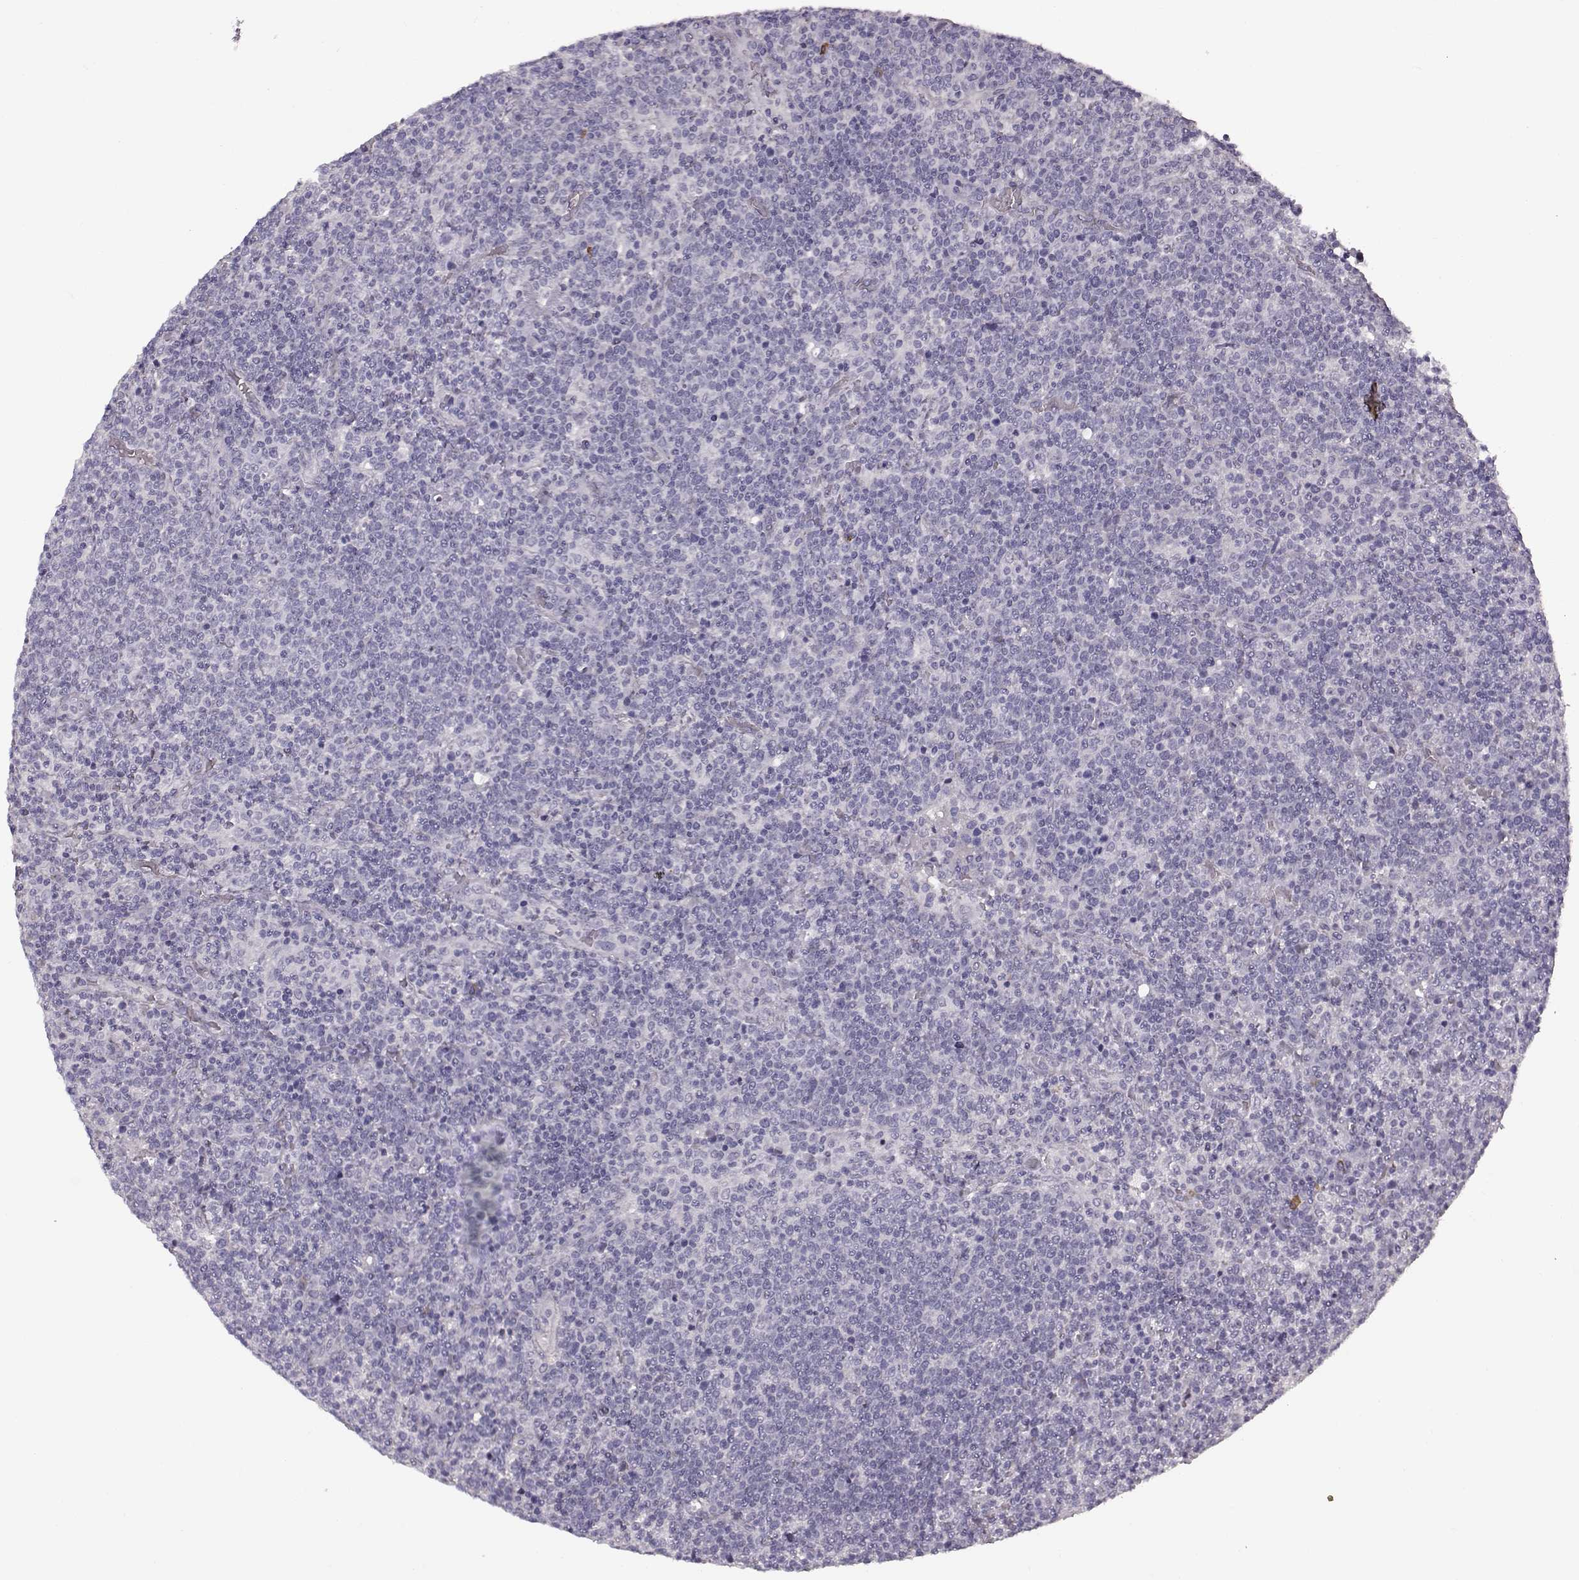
{"staining": {"intensity": "negative", "quantity": "none", "location": "none"}, "tissue": "lymphoma", "cell_type": "Tumor cells", "image_type": "cancer", "snomed": [{"axis": "morphology", "description": "Malignant lymphoma, non-Hodgkin's type, High grade"}, {"axis": "topography", "description": "Lymph node"}], "caption": "IHC of lymphoma exhibits no positivity in tumor cells. (Stains: DAB IHC with hematoxylin counter stain, Microscopy: brightfield microscopy at high magnification).", "gene": "PRPH2", "patient": {"sex": "male", "age": 61}}